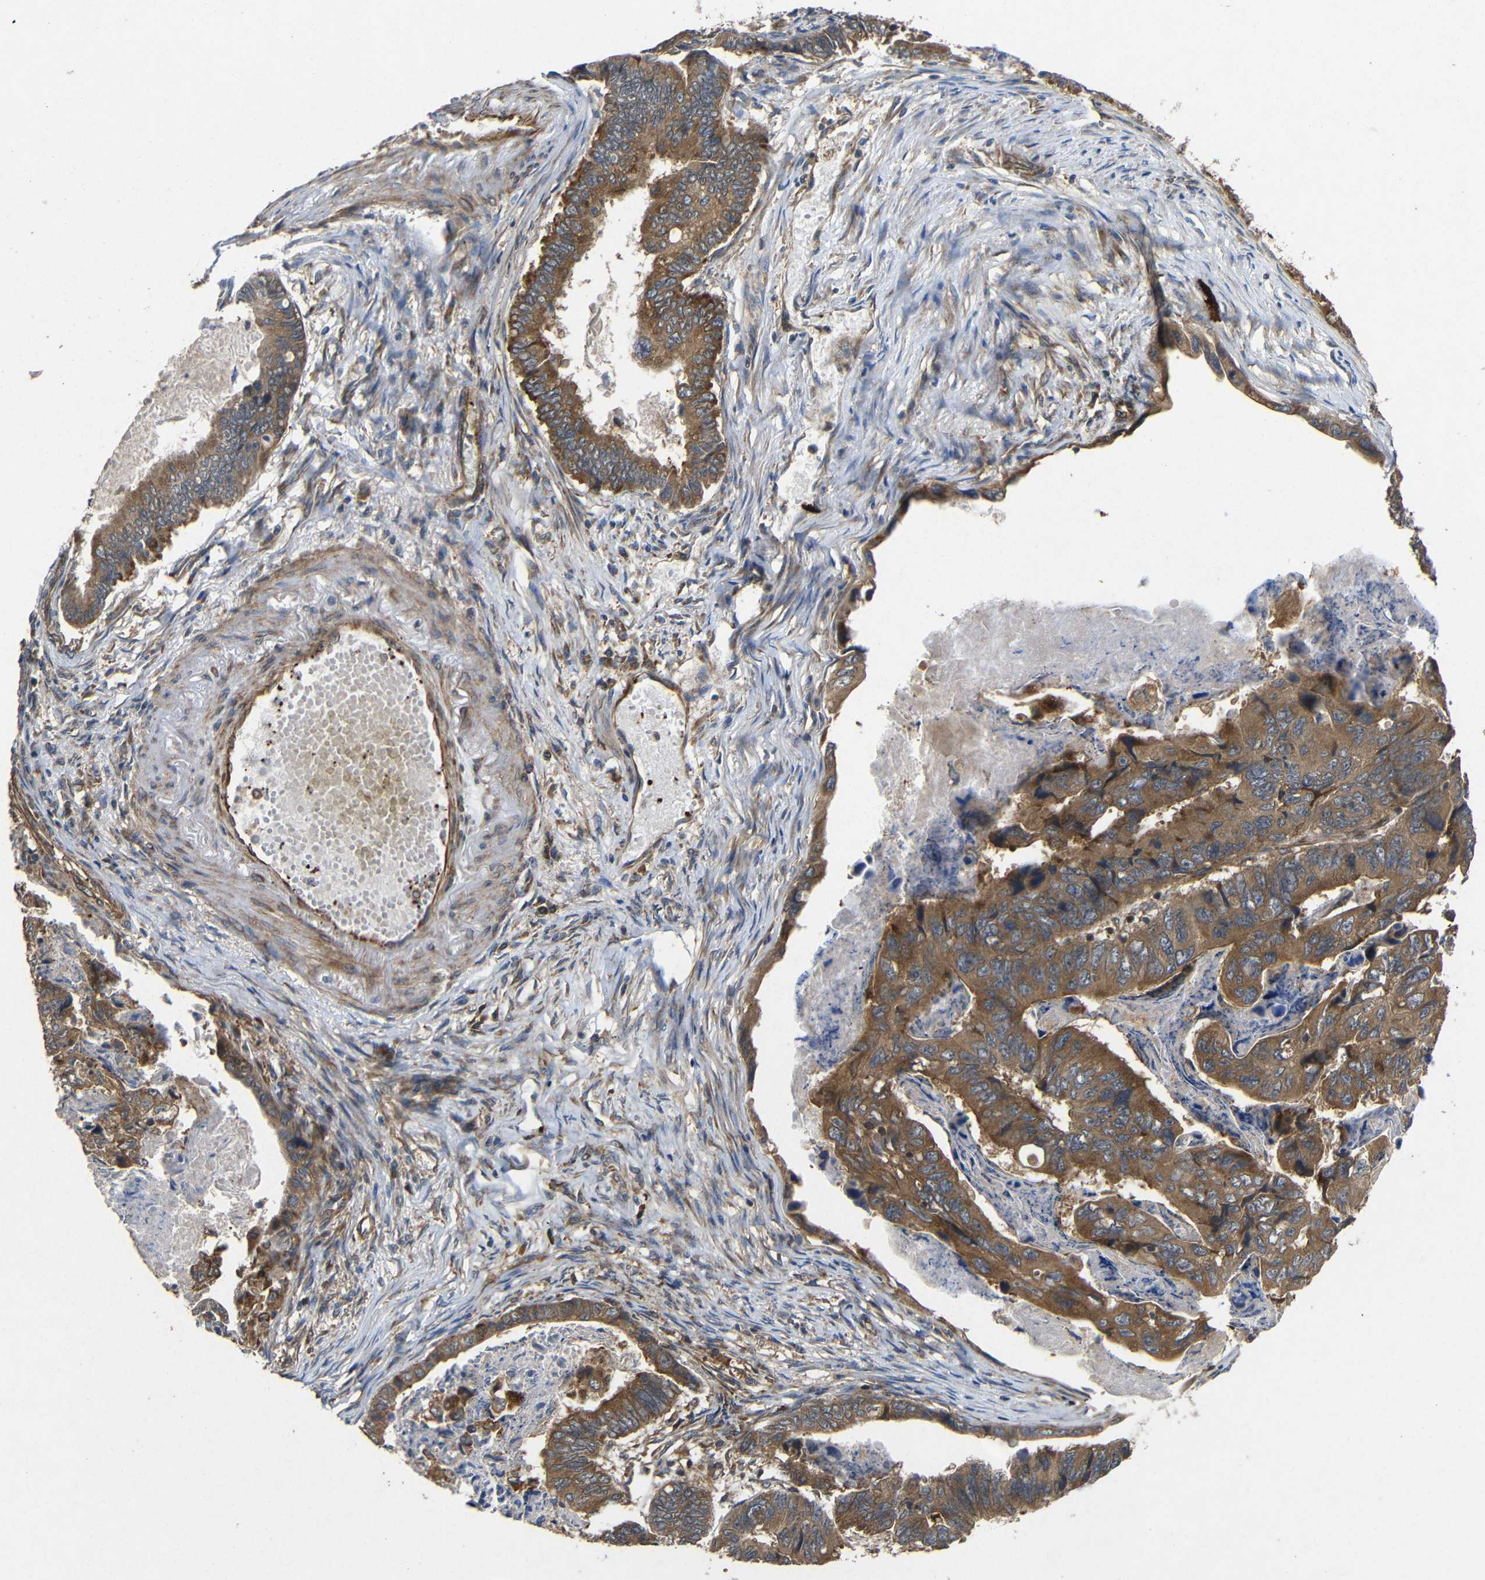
{"staining": {"intensity": "moderate", "quantity": ">75%", "location": "cytoplasmic/membranous"}, "tissue": "stomach cancer", "cell_type": "Tumor cells", "image_type": "cancer", "snomed": [{"axis": "morphology", "description": "Adenocarcinoma, NOS"}, {"axis": "topography", "description": "Stomach, lower"}], "caption": "Immunohistochemistry (IHC) image of human stomach cancer stained for a protein (brown), which exhibits medium levels of moderate cytoplasmic/membranous positivity in about >75% of tumor cells.", "gene": "EIF2S1", "patient": {"sex": "male", "age": 77}}